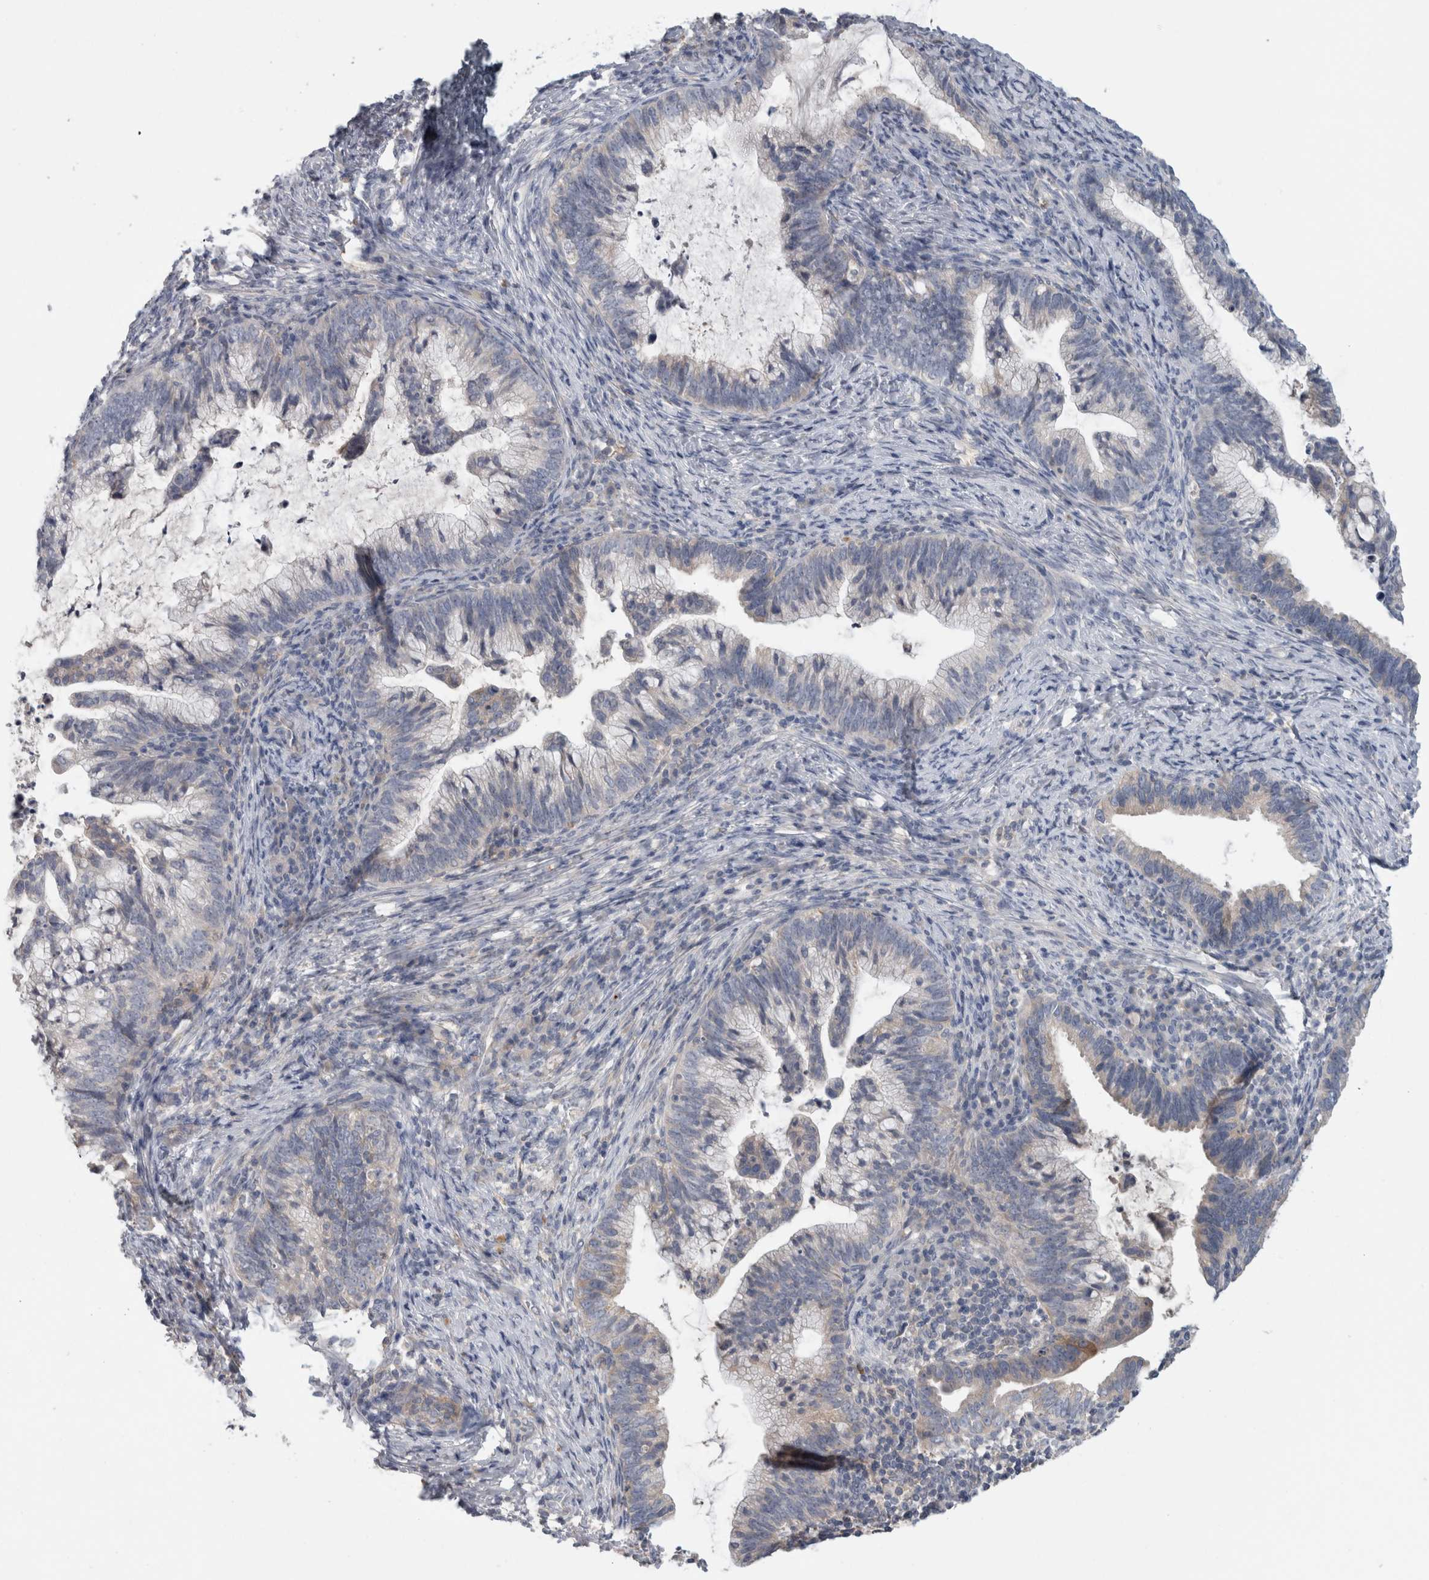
{"staining": {"intensity": "negative", "quantity": "none", "location": "none"}, "tissue": "cervical cancer", "cell_type": "Tumor cells", "image_type": "cancer", "snomed": [{"axis": "morphology", "description": "Adenocarcinoma, NOS"}, {"axis": "topography", "description": "Cervix"}], "caption": "Tumor cells are negative for brown protein staining in cervical cancer (adenocarcinoma). (Stains: DAB (3,3'-diaminobenzidine) immunohistochemistry (IHC) with hematoxylin counter stain, Microscopy: brightfield microscopy at high magnification).", "gene": "TARBP1", "patient": {"sex": "female", "age": 36}}